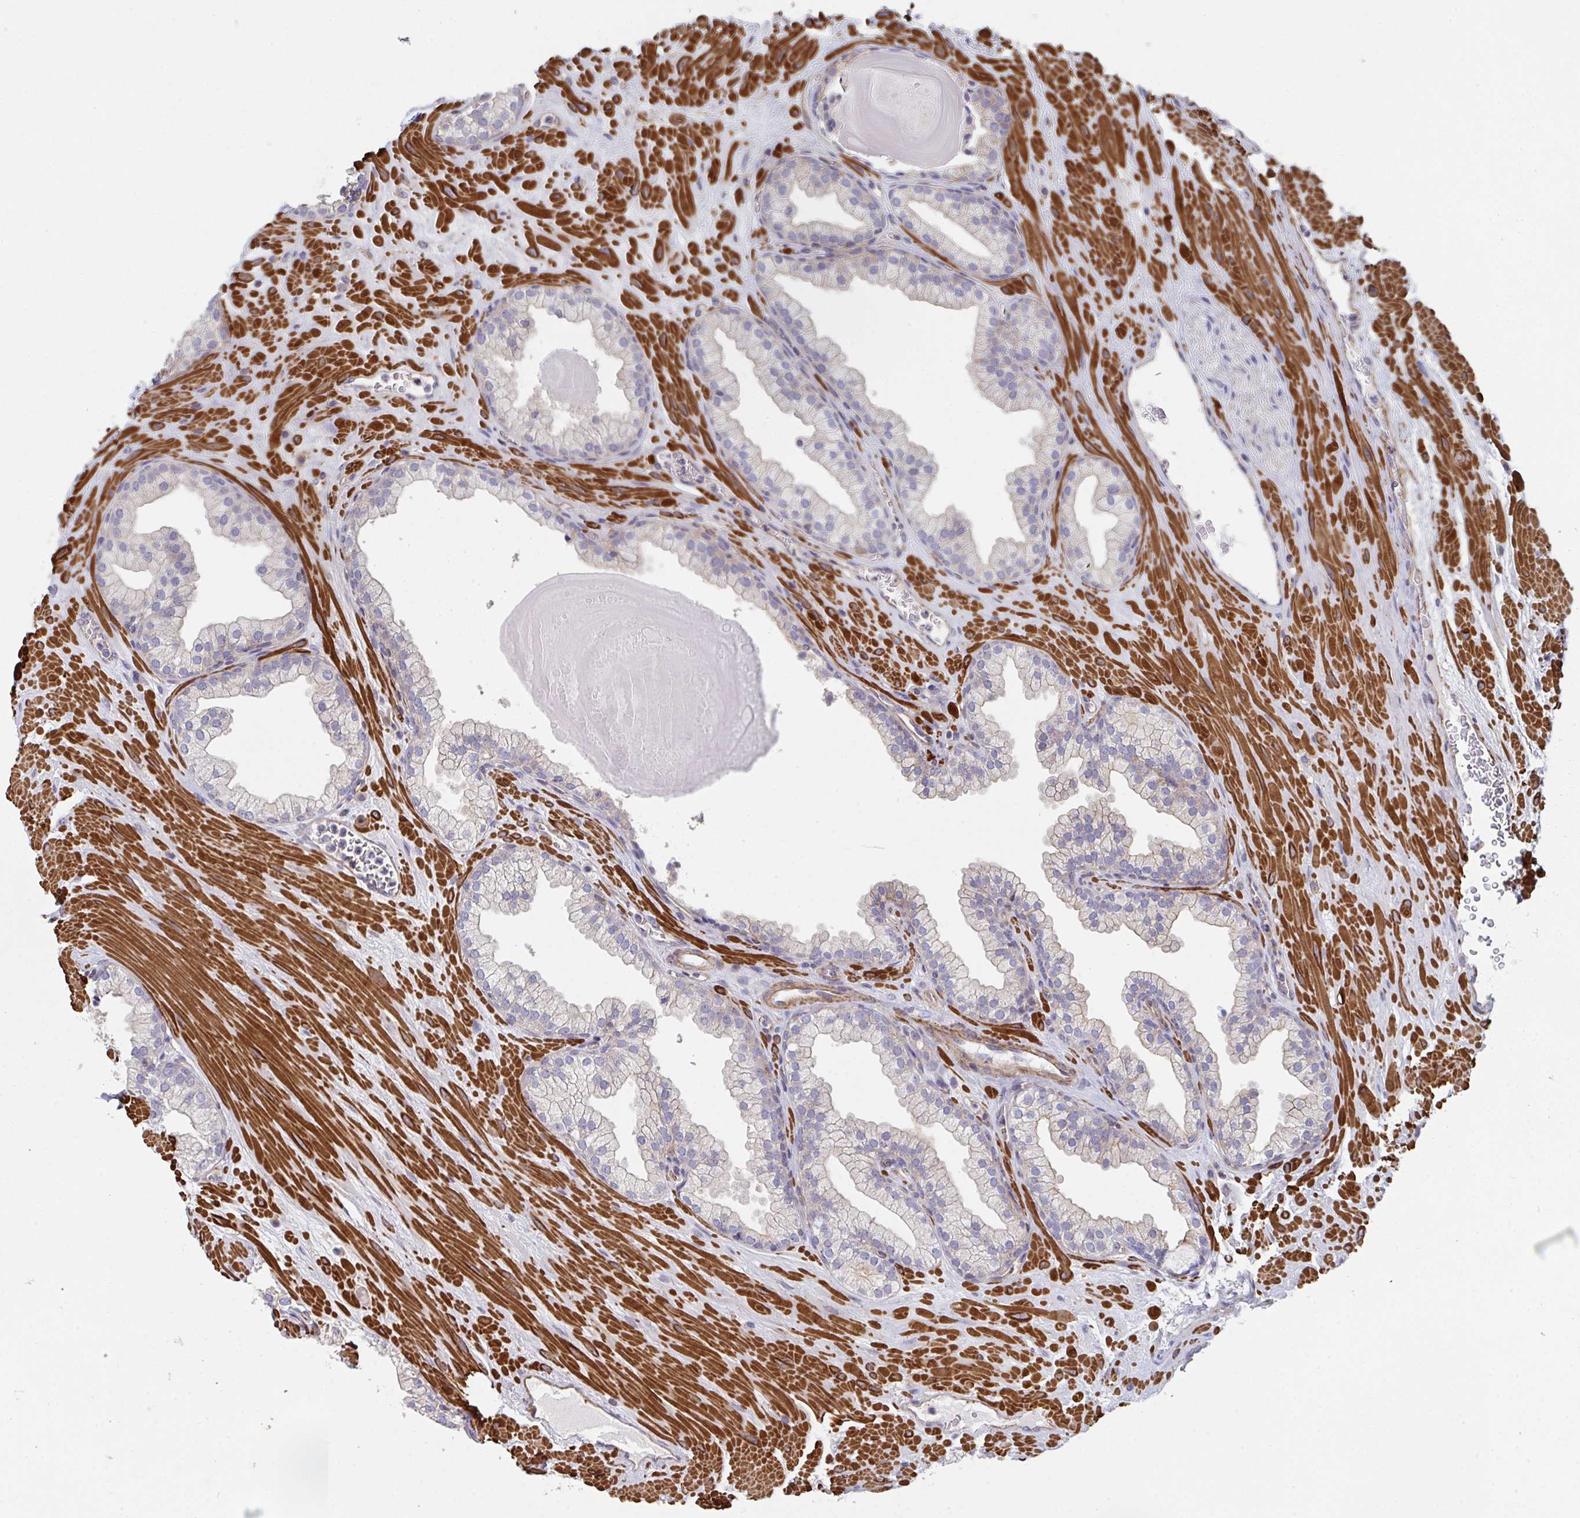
{"staining": {"intensity": "weak", "quantity": "25%-75%", "location": "cytoplasmic/membranous"}, "tissue": "prostate", "cell_type": "Glandular cells", "image_type": "normal", "snomed": [{"axis": "morphology", "description": "Normal tissue, NOS"}, {"axis": "topography", "description": "Prostate"}, {"axis": "topography", "description": "Peripheral nerve tissue"}], "caption": "High-magnification brightfield microscopy of benign prostate stained with DAB (brown) and counterstained with hematoxylin (blue). glandular cells exhibit weak cytoplasmic/membranous positivity is seen in approximately25%-75% of cells. (DAB (3,3'-diaminobenzidine) IHC with brightfield microscopy, high magnification).", "gene": "FZD2", "patient": {"sex": "male", "age": 61}}